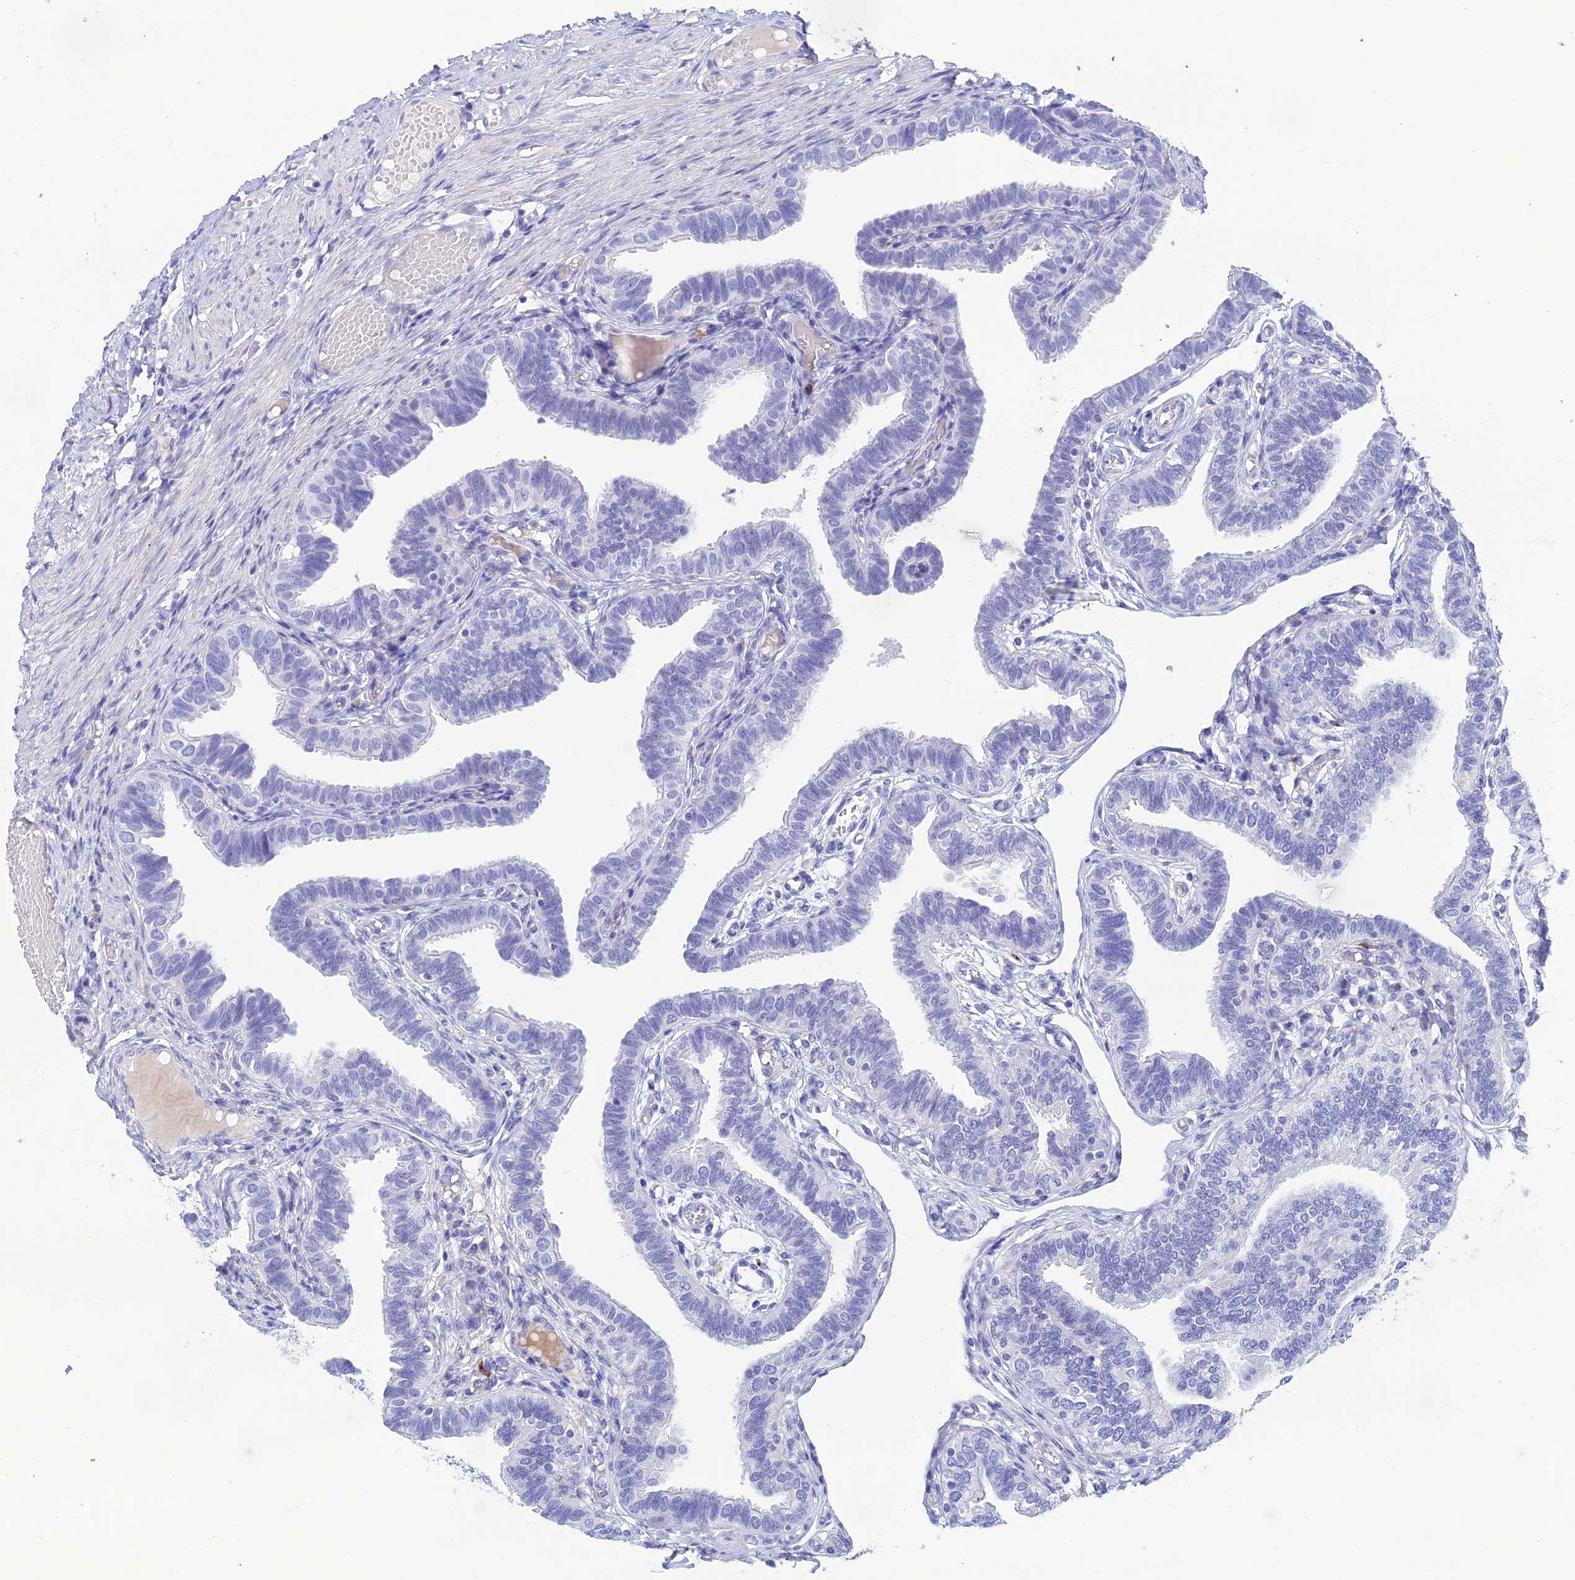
{"staining": {"intensity": "negative", "quantity": "none", "location": "none"}, "tissue": "fallopian tube", "cell_type": "Glandular cells", "image_type": "normal", "snomed": [{"axis": "morphology", "description": "Normal tissue, NOS"}, {"axis": "topography", "description": "Fallopian tube"}], "caption": "There is no significant positivity in glandular cells of fallopian tube. The staining is performed using DAB brown chromogen with nuclei counter-stained in using hematoxylin.", "gene": "OR56B1", "patient": {"sex": "female", "age": 39}}